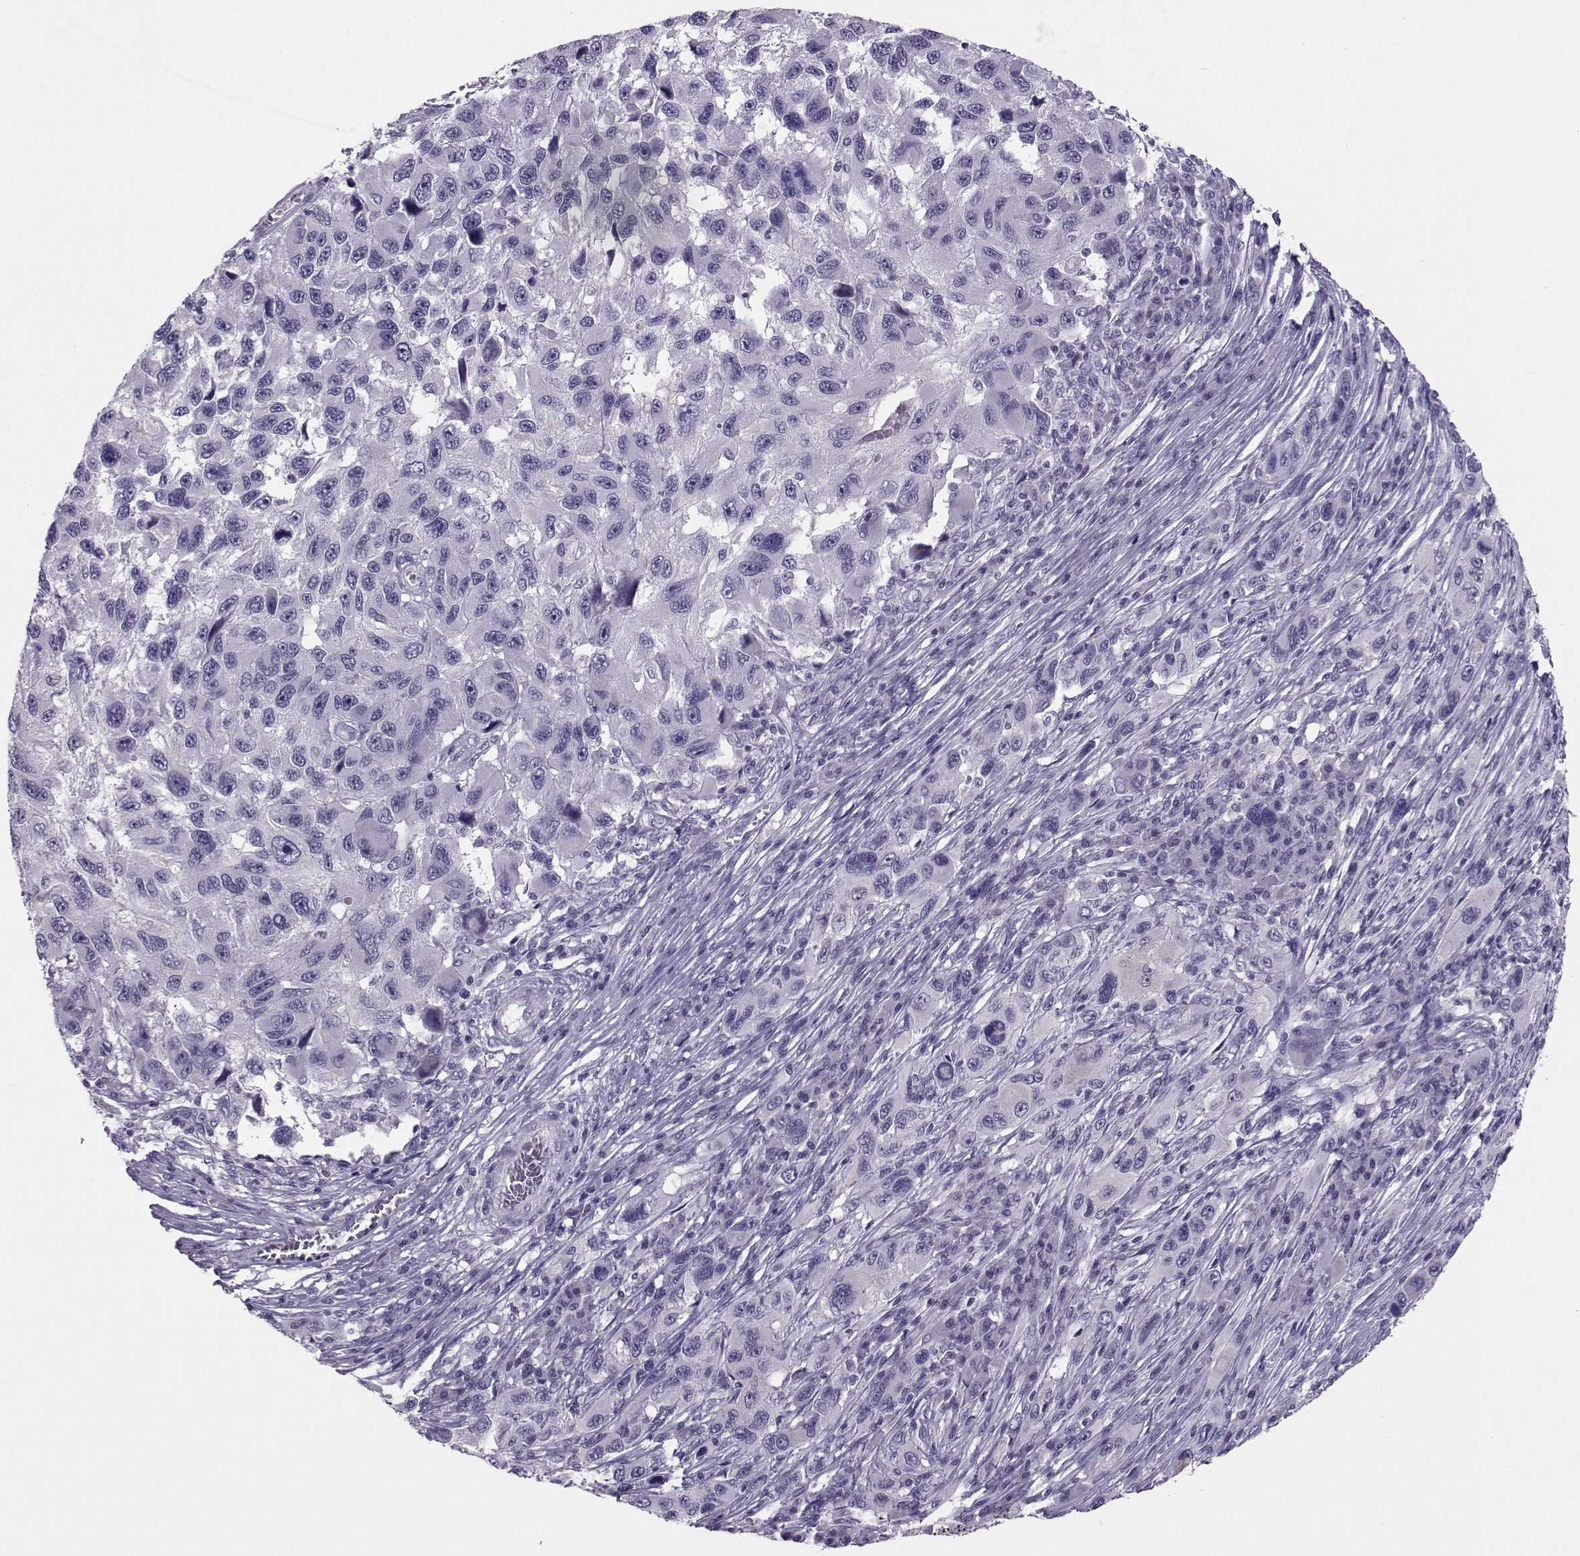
{"staining": {"intensity": "negative", "quantity": "none", "location": "none"}, "tissue": "melanoma", "cell_type": "Tumor cells", "image_type": "cancer", "snomed": [{"axis": "morphology", "description": "Malignant melanoma, NOS"}, {"axis": "topography", "description": "Skin"}], "caption": "Malignant melanoma stained for a protein using IHC displays no staining tumor cells.", "gene": "ASRGL1", "patient": {"sex": "male", "age": 53}}